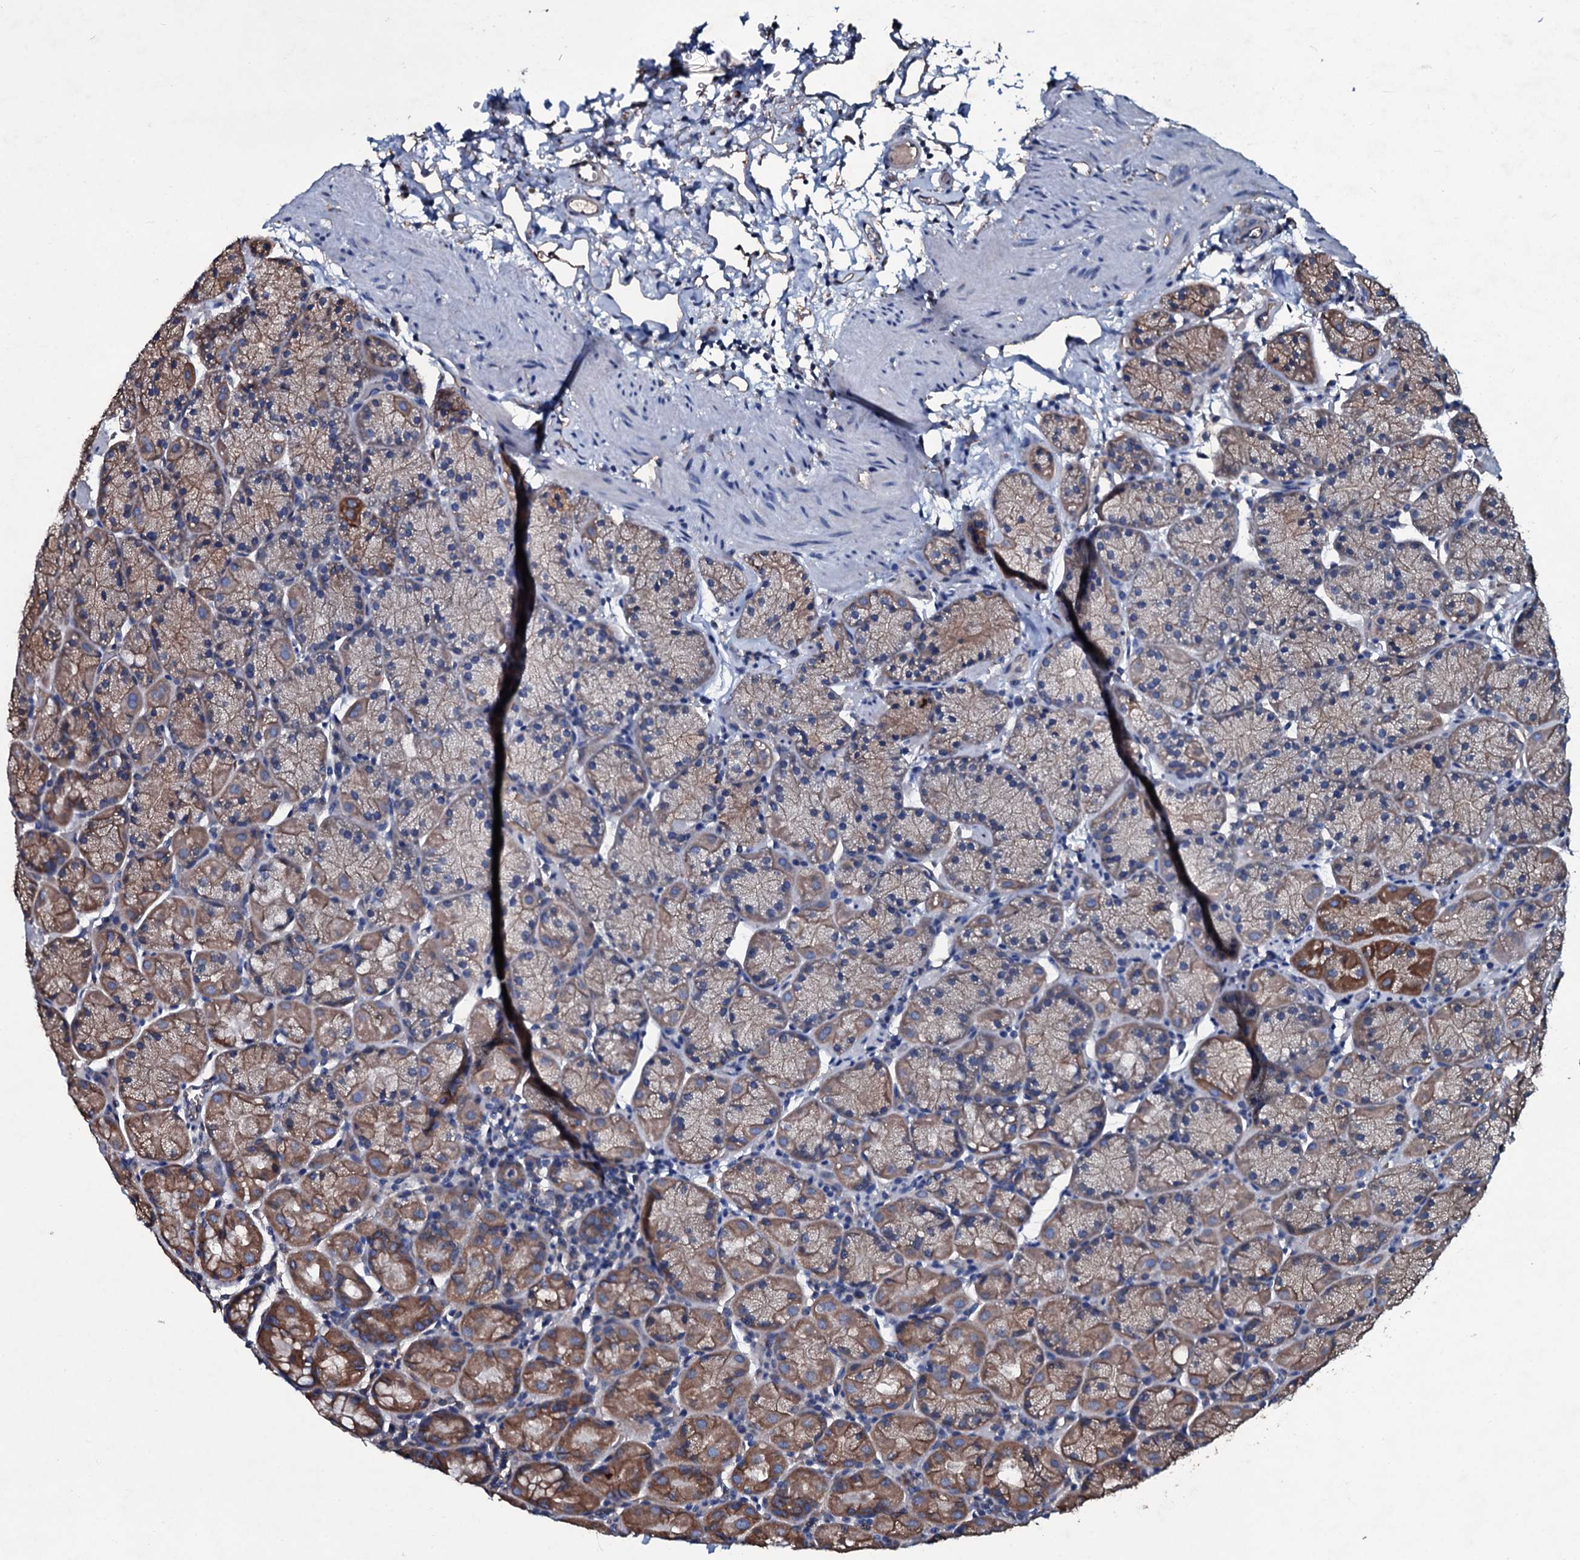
{"staining": {"intensity": "moderate", "quantity": "25%-75%", "location": "cytoplasmic/membranous"}, "tissue": "stomach", "cell_type": "Glandular cells", "image_type": "normal", "snomed": [{"axis": "morphology", "description": "Normal tissue, NOS"}, {"axis": "topography", "description": "Stomach, upper"}, {"axis": "topography", "description": "Stomach, lower"}], "caption": "This image displays immunohistochemistry (IHC) staining of normal human stomach, with medium moderate cytoplasmic/membranous staining in about 25%-75% of glandular cells.", "gene": "DMAC2", "patient": {"sex": "male", "age": 80}}